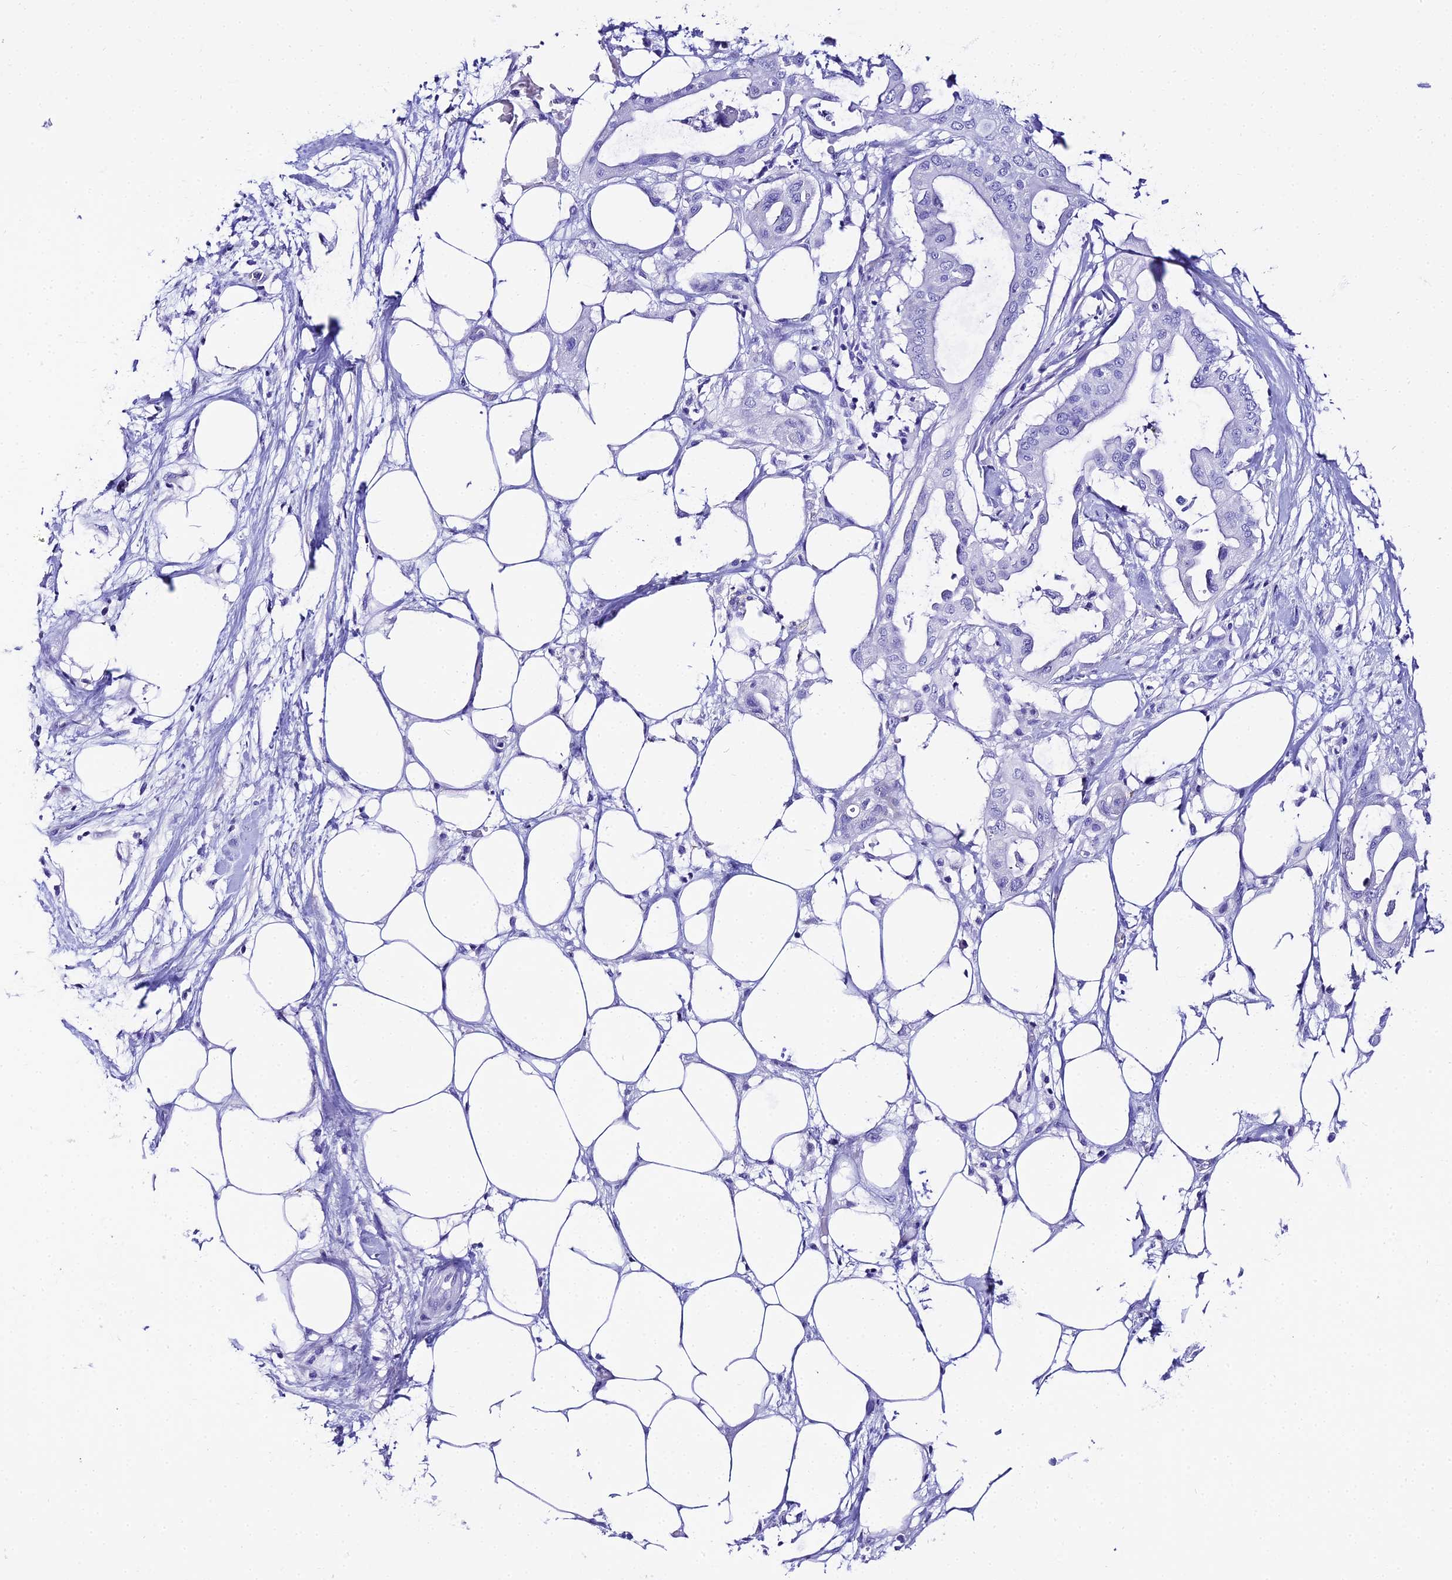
{"staining": {"intensity": "negative", "quantity": "none", "location": "none"}, "tissue": "pancreatic cancer", "cell_type": "Tumor cells", "image_type": "cancer", "snomed": [{"axis": "morphology", "description": "Adenocarcinoma, NOS"}, {"axis": "topography", "description": "Pancreas"}], "caption": "A micrograph of pancreatic cancer (adenocarcinoma) stained for a protein demonstrates no brown staining in tumor cells.", "gene": "TRMT44", "patient": {"sex": "male", "age": 68}}